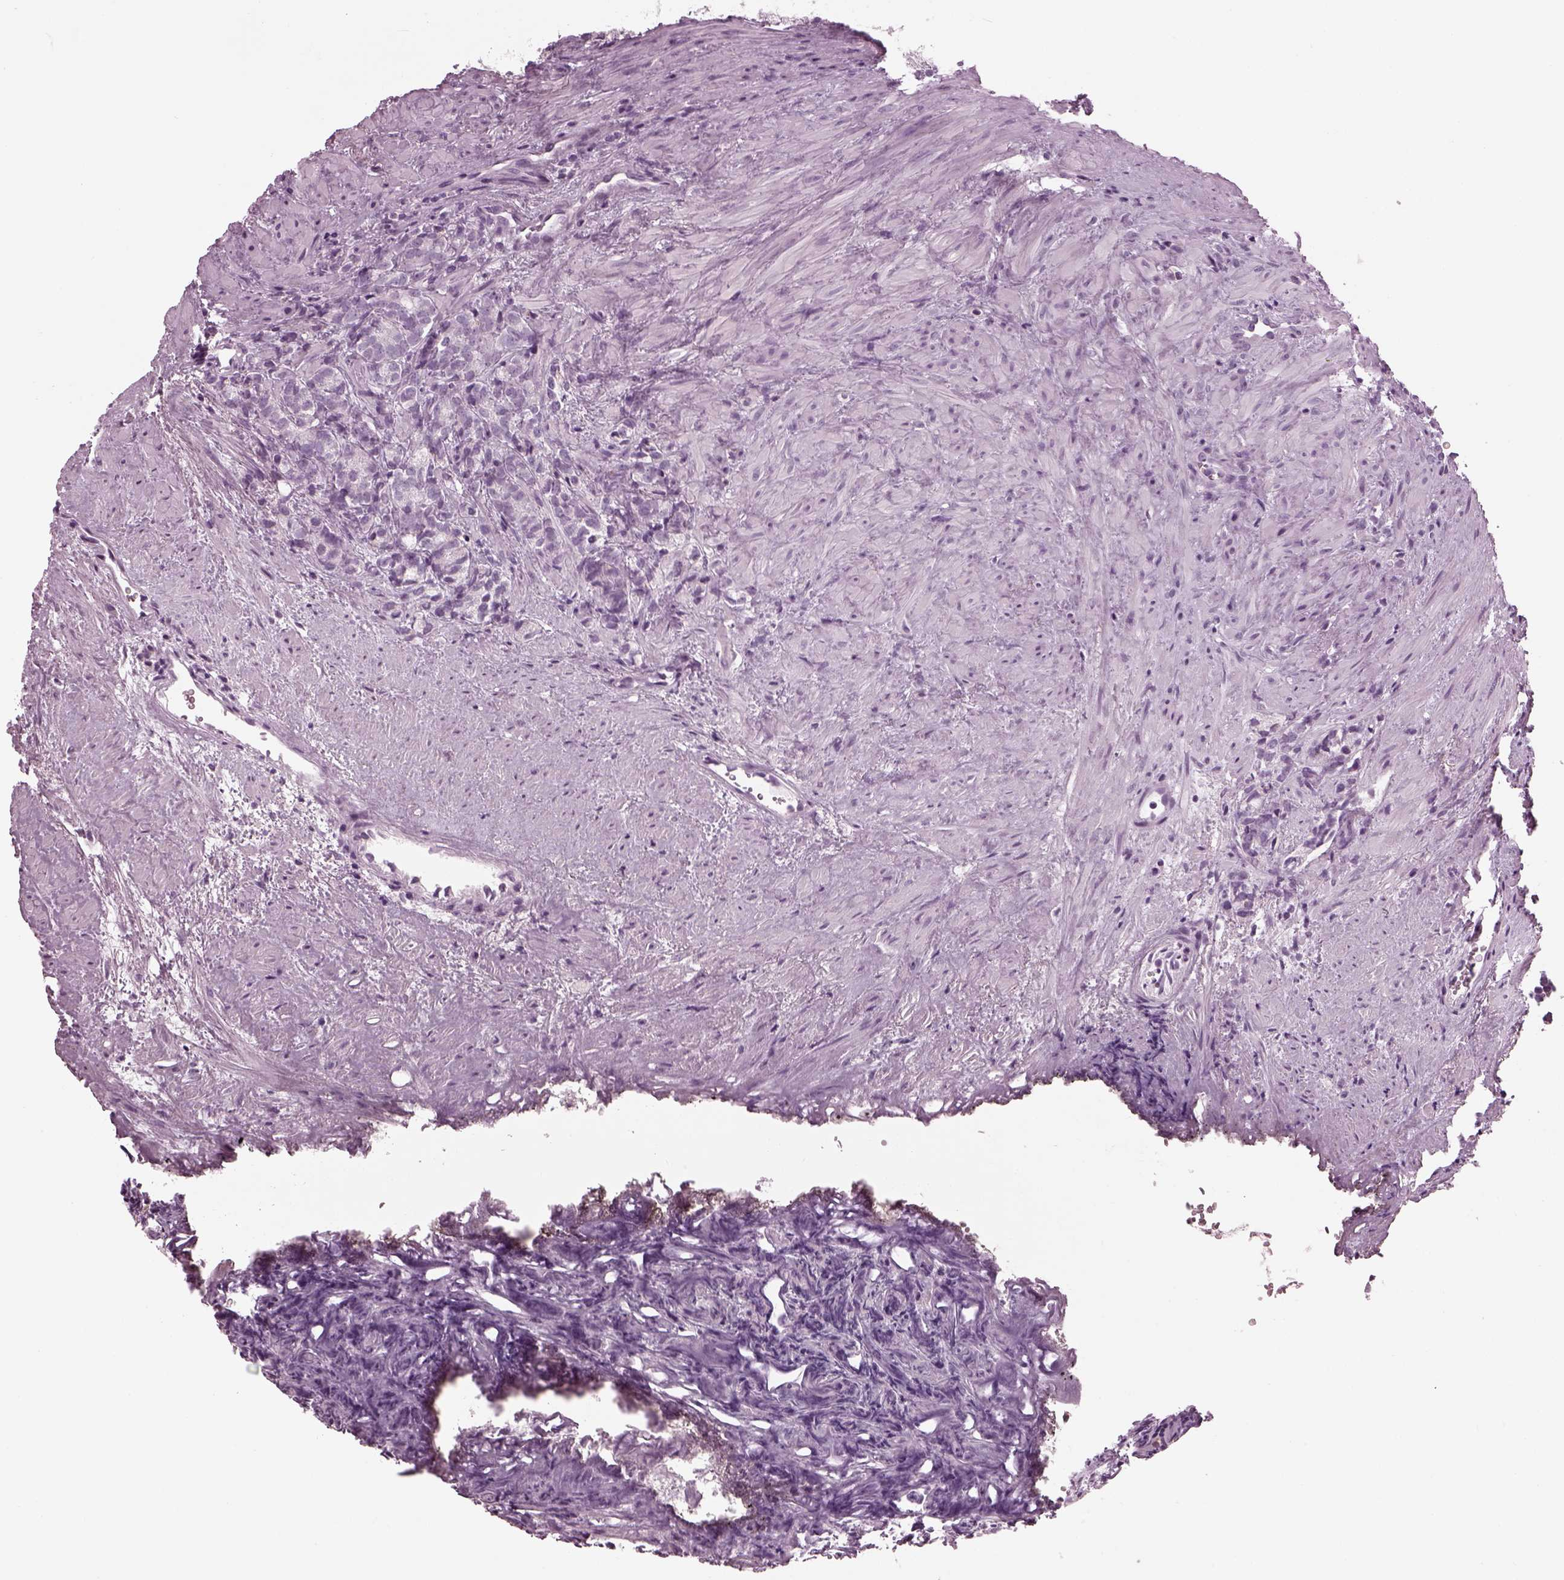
{"staining": {"intensity": "negative", "quantity": "none", "location": "none"}, "tissue": "prostate cancer", "cell_type": "Tumor cells", "image_type": "cancer", "snomed": [{"axis": "morphology", "description": "Adenocarcinoma, High grade"}, {"axis": "topography", "description": "Prostate"}], "caption": "Tumor cells show no significant staining in prostate cancer (adenocarcinoma (high-grade)).", "gene": "DPYSL5", "patient": {"sex": "male", "age": 84}}